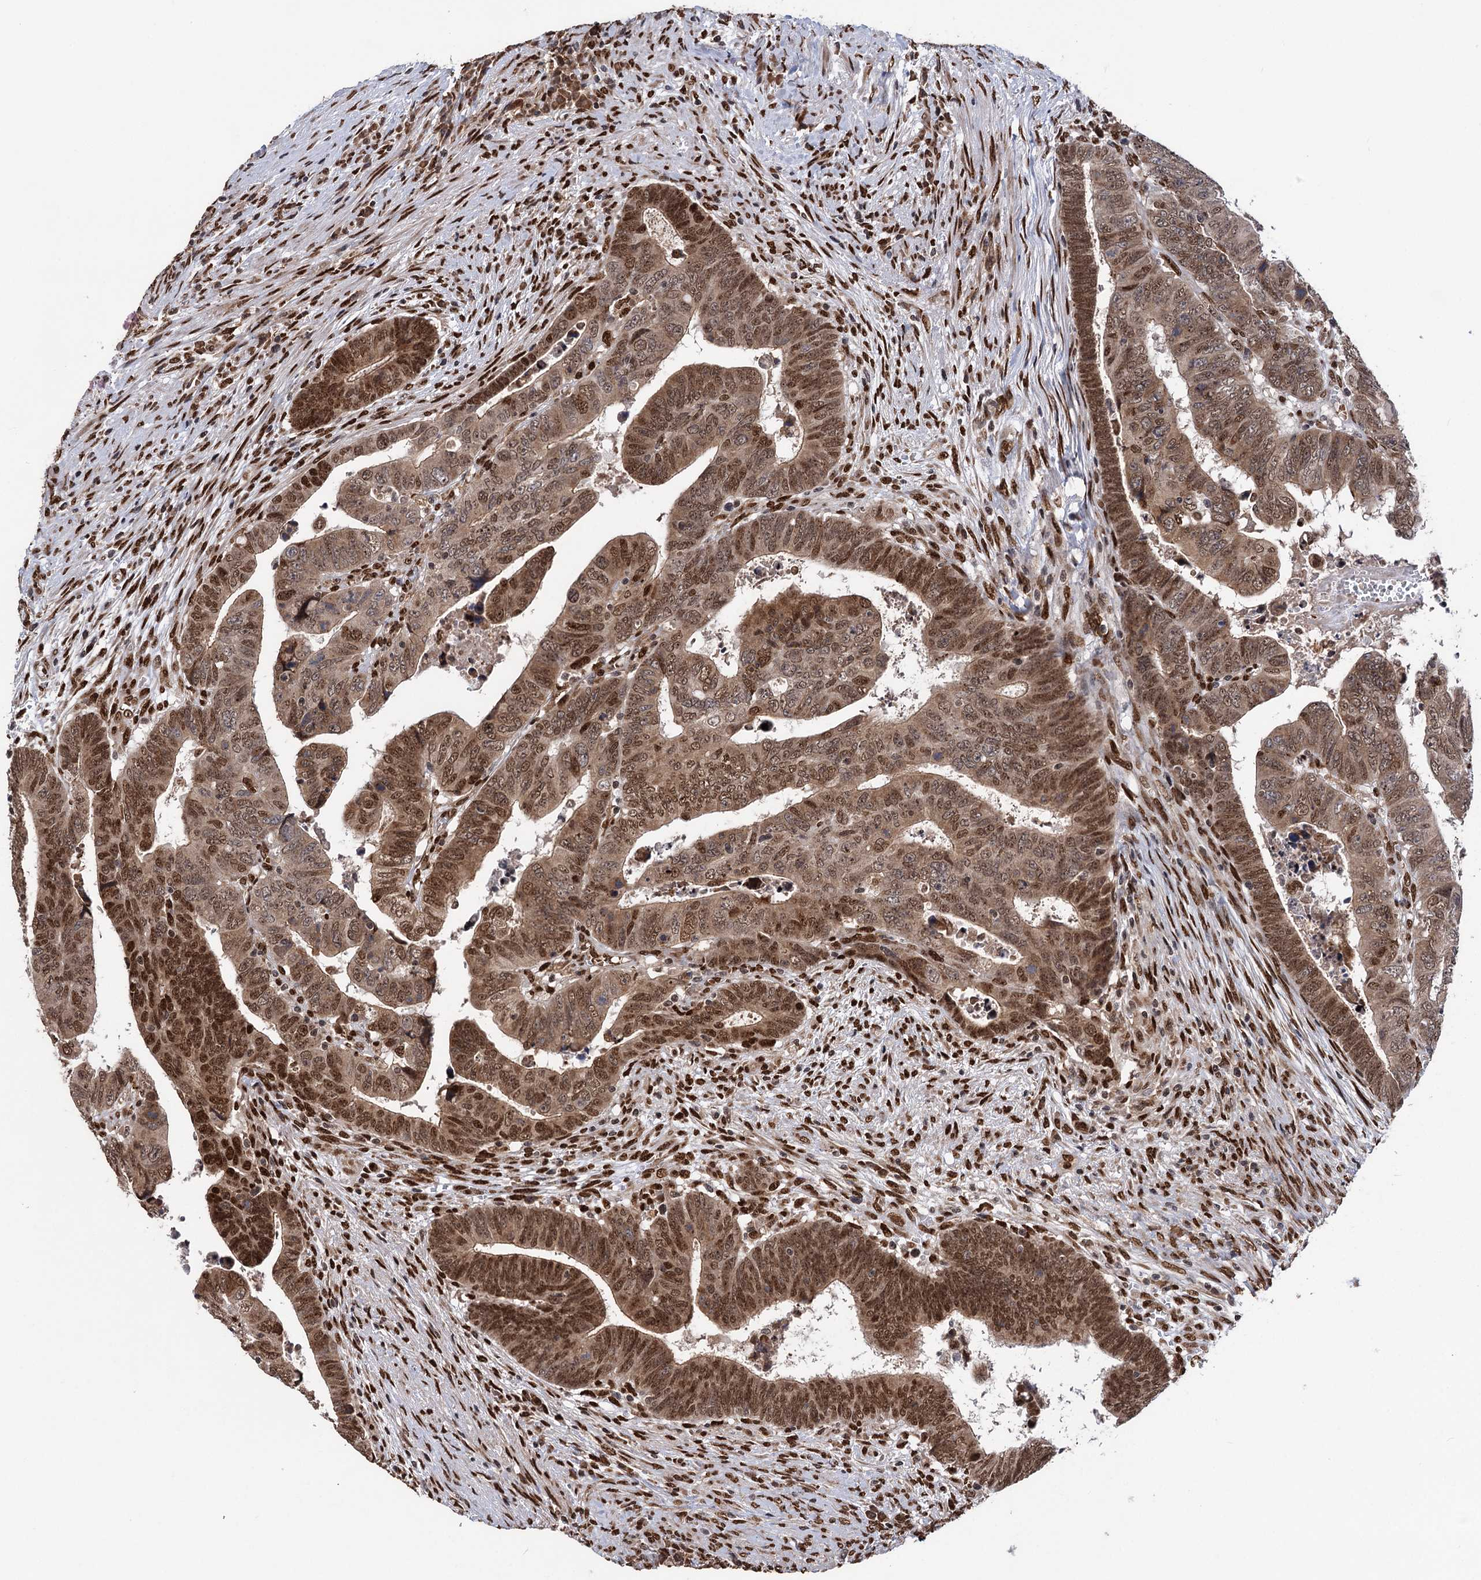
{"staining": {"intensity": "moderate", "quantity": ">75%", "location": "cytoplasmic/membranous,nuclear"}, "tissue": "colorectal cancer", "cell_type": "Tumor cells", "image_type": "cancer", "snomed": [{"axis": "morphology", "description": "Normal tissue, NOS"}, {"axis": "morphology", "description": "Adenocarcinoma, NOS"}, {"axis": "topography", "description": "Rectum"}], "caption": "Immunohistochemistry (IHC) (DAB (3,3'-diaminobenzidine)) staining of human adenocarcinoma (colorectal) shows moderate cytoplasmic/membranous and nuclear protein positivity in approximately >75% of tumor cells.", "gene": "MESD", "patient": {"sex": "female", "age": 65}}